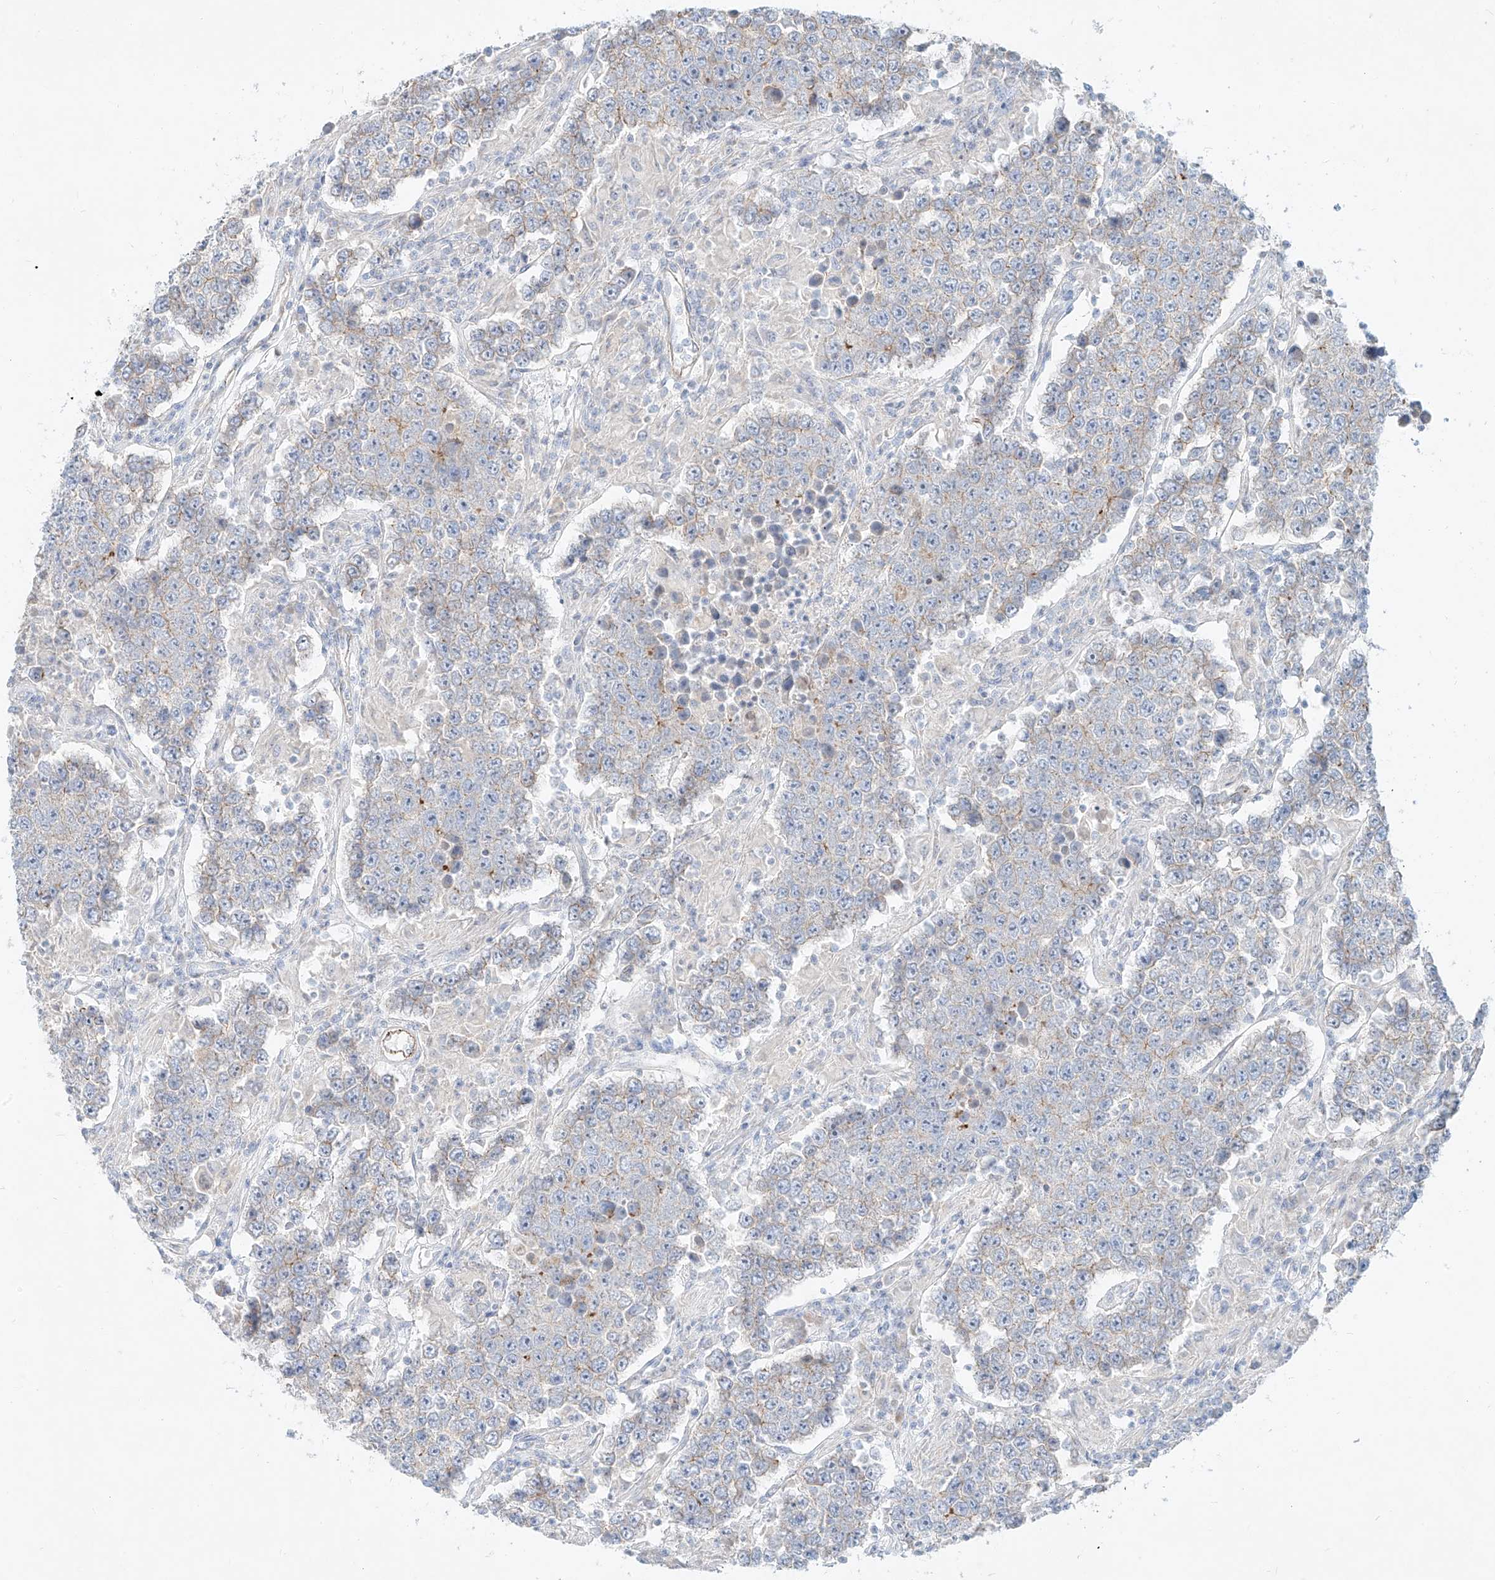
{"staining": {"intensity": "negative", "quantity": "none", "location": "none"}, "tissue": "testis cancer", "cell_type": "Tumor cells", "image_type": "cancer", "snomed": [{"axis": "morphology", "description": "Normal tissue, NOS"}, {"axis": "morphology", "description": "Urothelial carcinoma, High grade"}, {"axis": "morphology", "description": "Seminoma, NOS"}, {"axis": "morphology", "description": "Carcinoma, Embryonal, NOS"}, {"axis": "topography", "description": "Urinary bladder"}, {"axis": "topography", "description": "Testis"}], "caption": "Image shows no protein positivity in tumor cells of testis seminoma tissue.", "gene": "AJM1", "patient": {"sex": "male", "age": 41}}